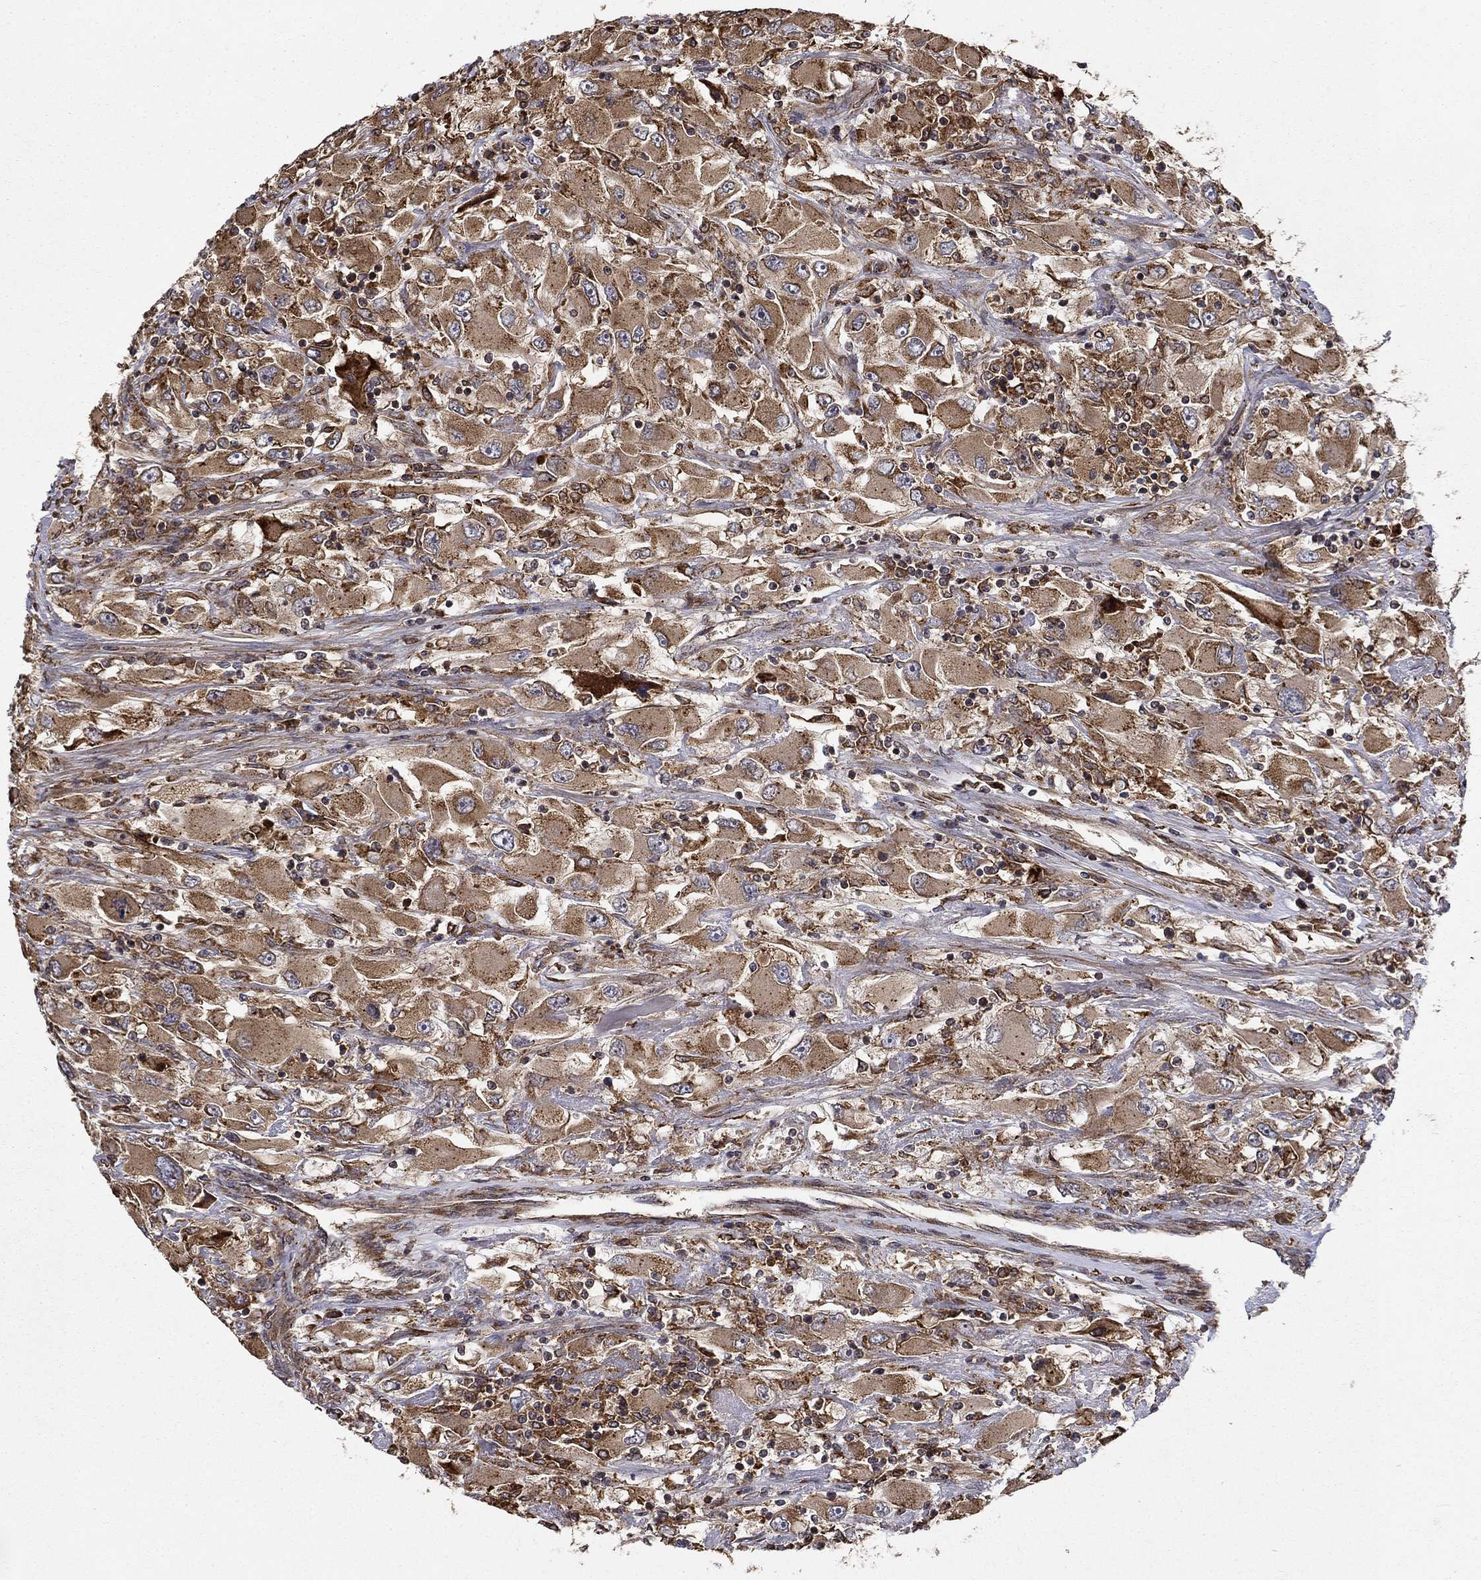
{"staining": {"intensity": "moderate", "quantity": ">75%", "location": "cytoplasmic/membranous"}, "tissue": "renal cancer", "cell_type": "Tumor cells", "image_type": "cancer", "snomed": [{"axis": "morphology", "description": "Adenocarcinoma, NOS"}, {"axis": "topography", "description": "Kidney"}], "caption": "A brown stain highlights moderate cytoplasmic/membranous staining of a protein in human renal cancer tumor cells.", "gene": "BABAM2", "patient": {"sex": "female", "age": 52}}